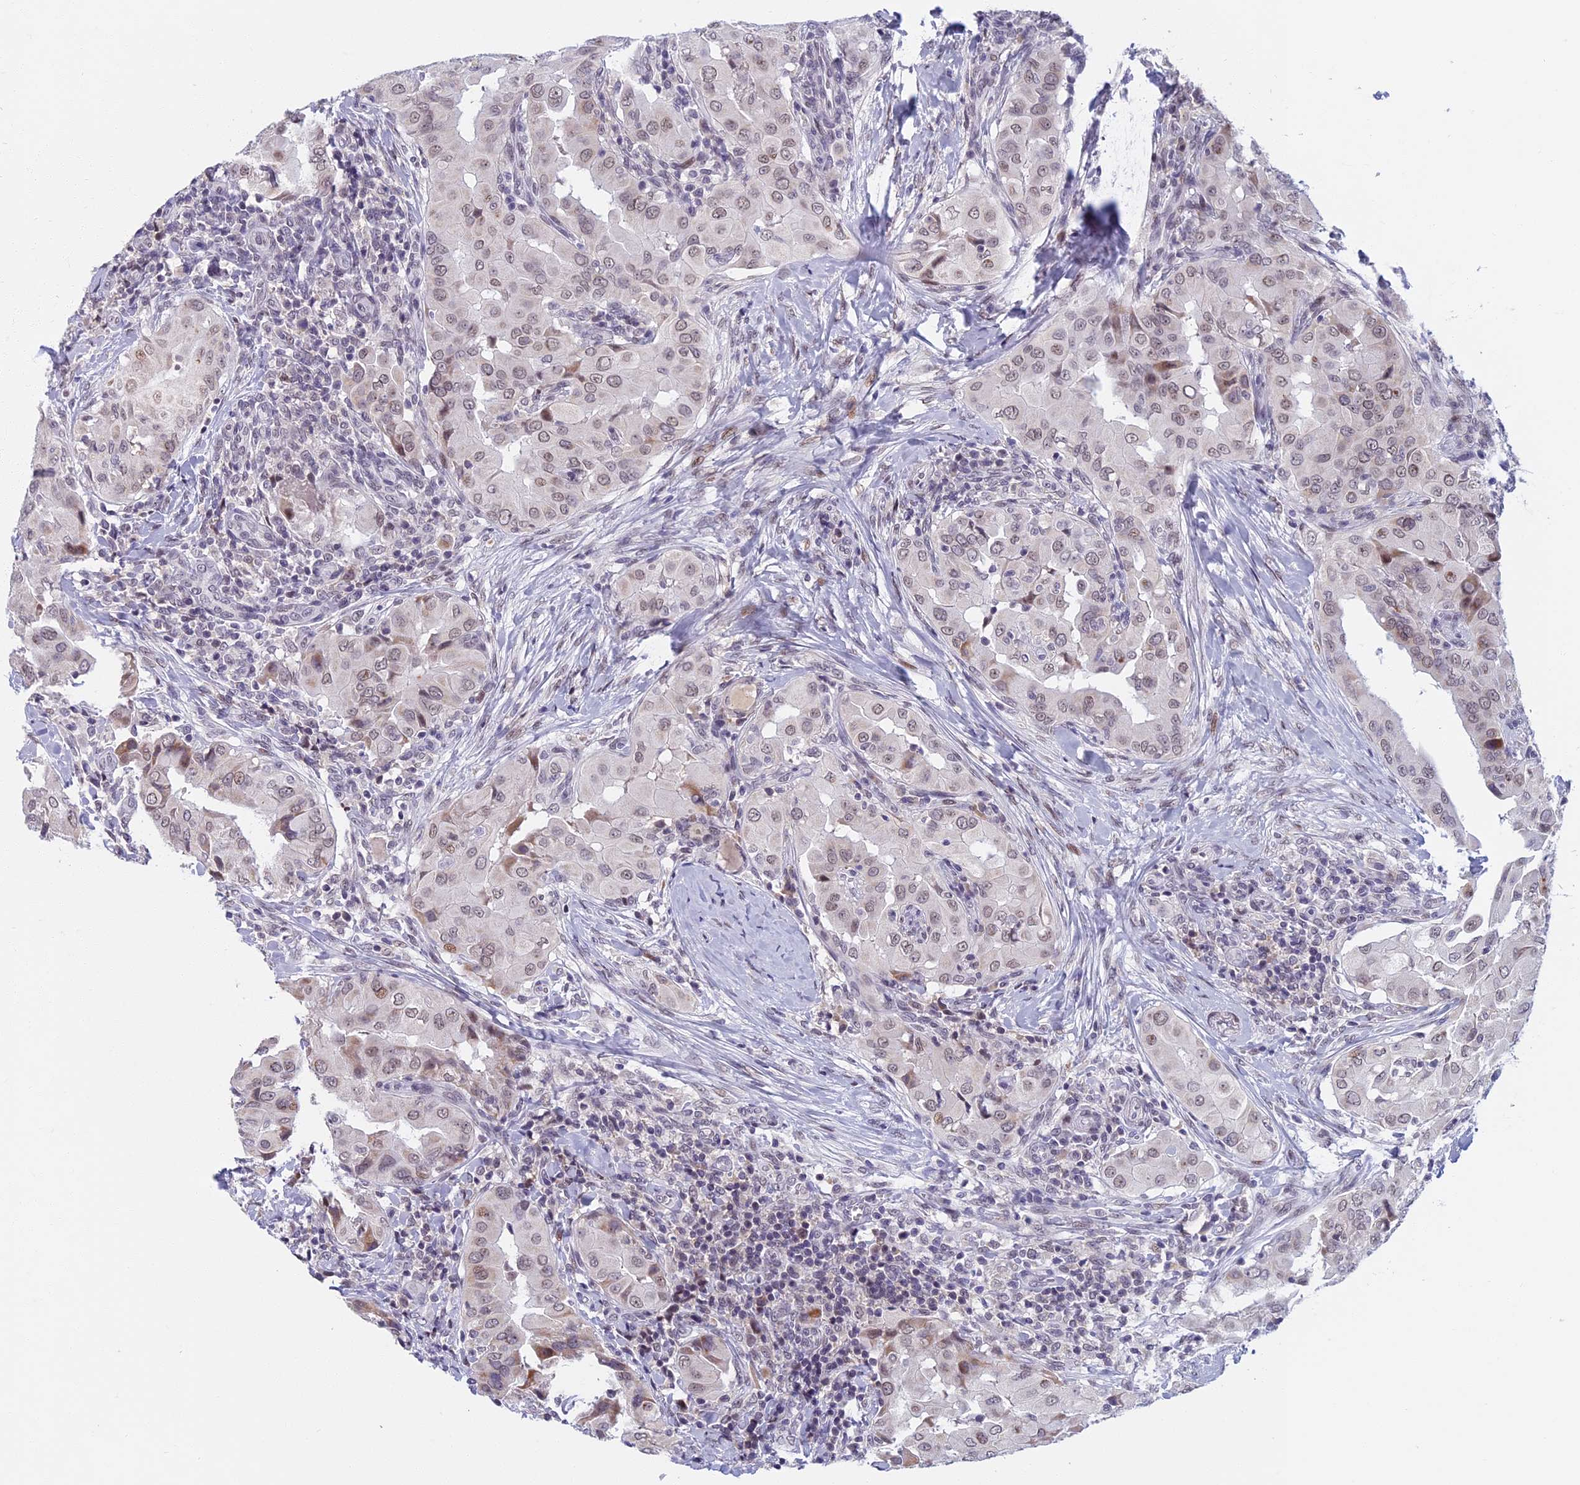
{"staining": {"intensity": "weak", "quantity": "25%-75%", "location": "nuclear"}, "tissue": "thyroid cancer", "cell_type": "Tumor cells", "image_type": "cancer", "snomed": [{"axis": "morphology", "description": "Papillary adenocarcinoma, NOS"}, {"axis": "topography", "description": "Thyroid gland"}], "caption": "Immunohistochemical staining of papillary adenocarcinoma (thyroid) displays weak nuclear protein positivity in about 25%-75% of tumor cells.", "gene": "CDC7", "patient": {"sex": "male", "age": 33}}